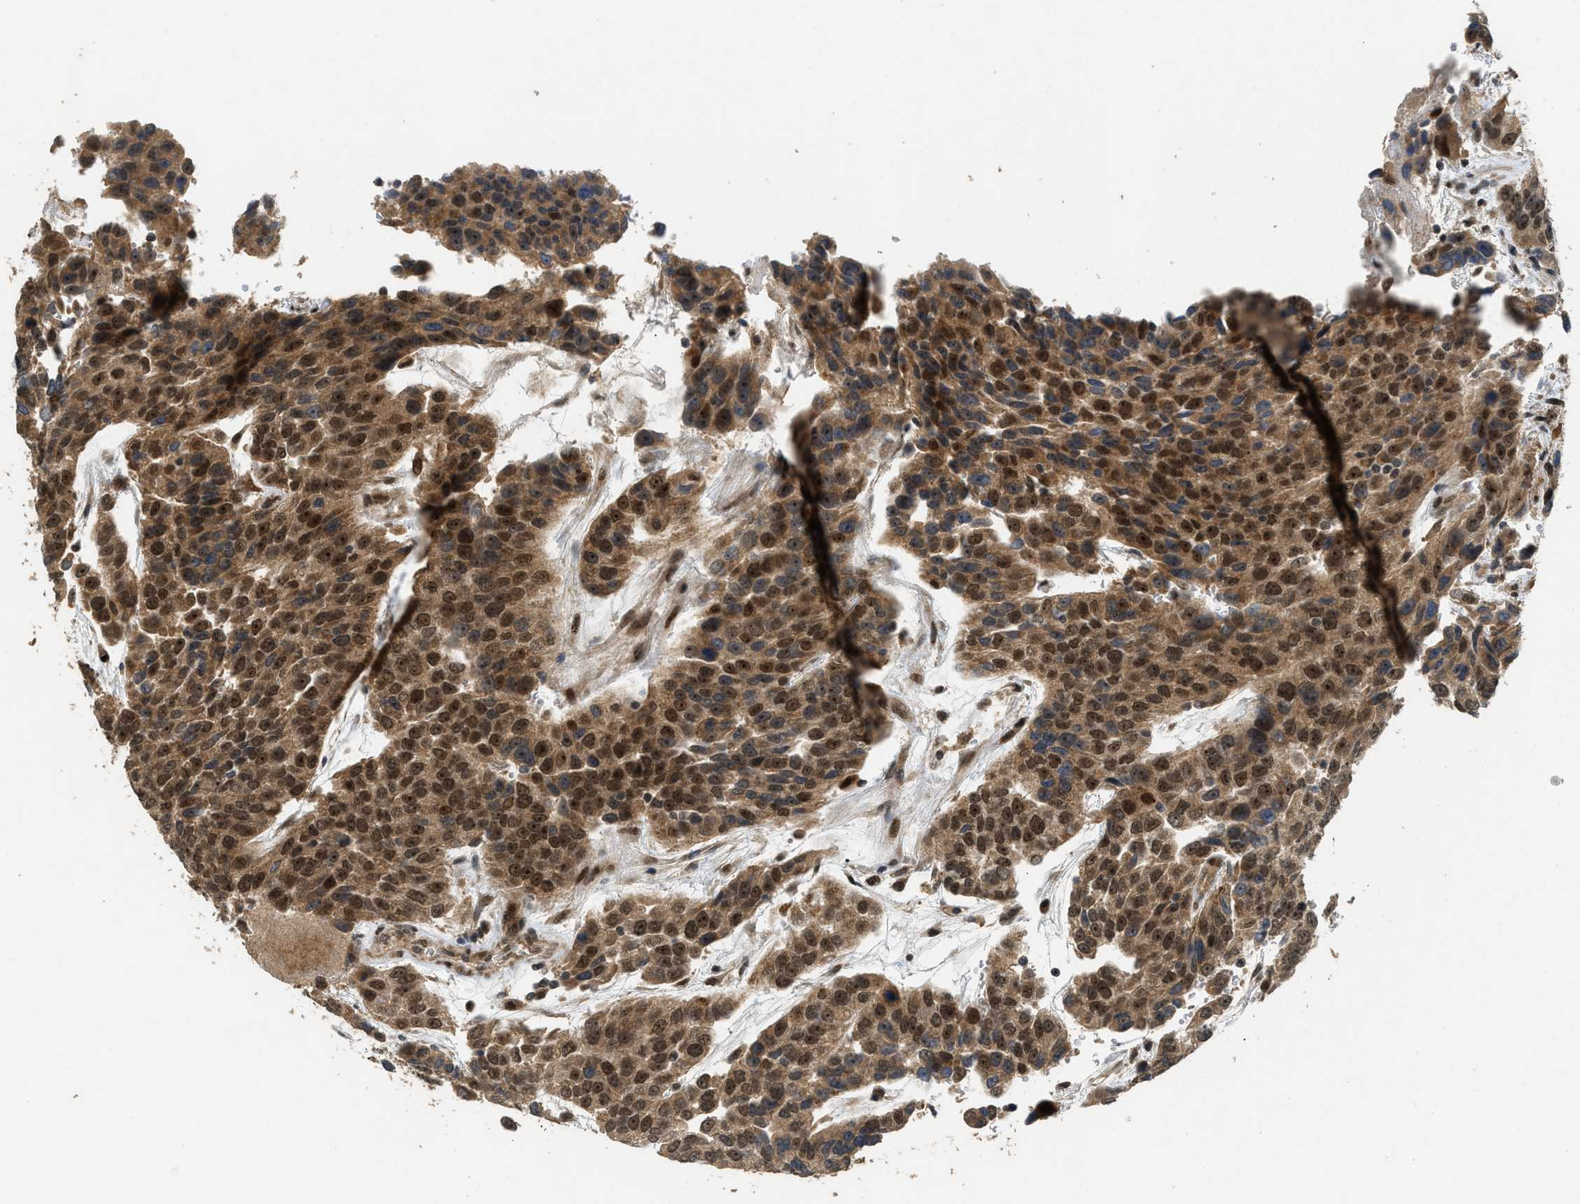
{"staining": {"intensity": "strong", "quantity": ">75%", "location": "cytoplasmic/membranous,nuclear"}, "tissue": "urothelial cancer", "cell_type": "Tumor cells", "image_type": "cancer", "snomed": [{"axis": "morphology", "description": "Urothelial carcinoma, High grade"}, {"axis": "topography", "description": "Urinary bladder"}], "caption": "Immunohistochemistry (IHC) staining of urothelial carcinoma (high-grade), which shows high levels of strong cytoplasmic/membranous and nuclear positivity in about >75% of tumor cells indicating strong cytoplasmic/membranous and nuclear protein staining. The staining was performed using DAB (3,3'-diaminobenzidine) (brown) for protein detection and nuclei were counterstained in hematoxylin (blue).", "gene": "GET1", "patient": {"sex": "female", "age": 80}}